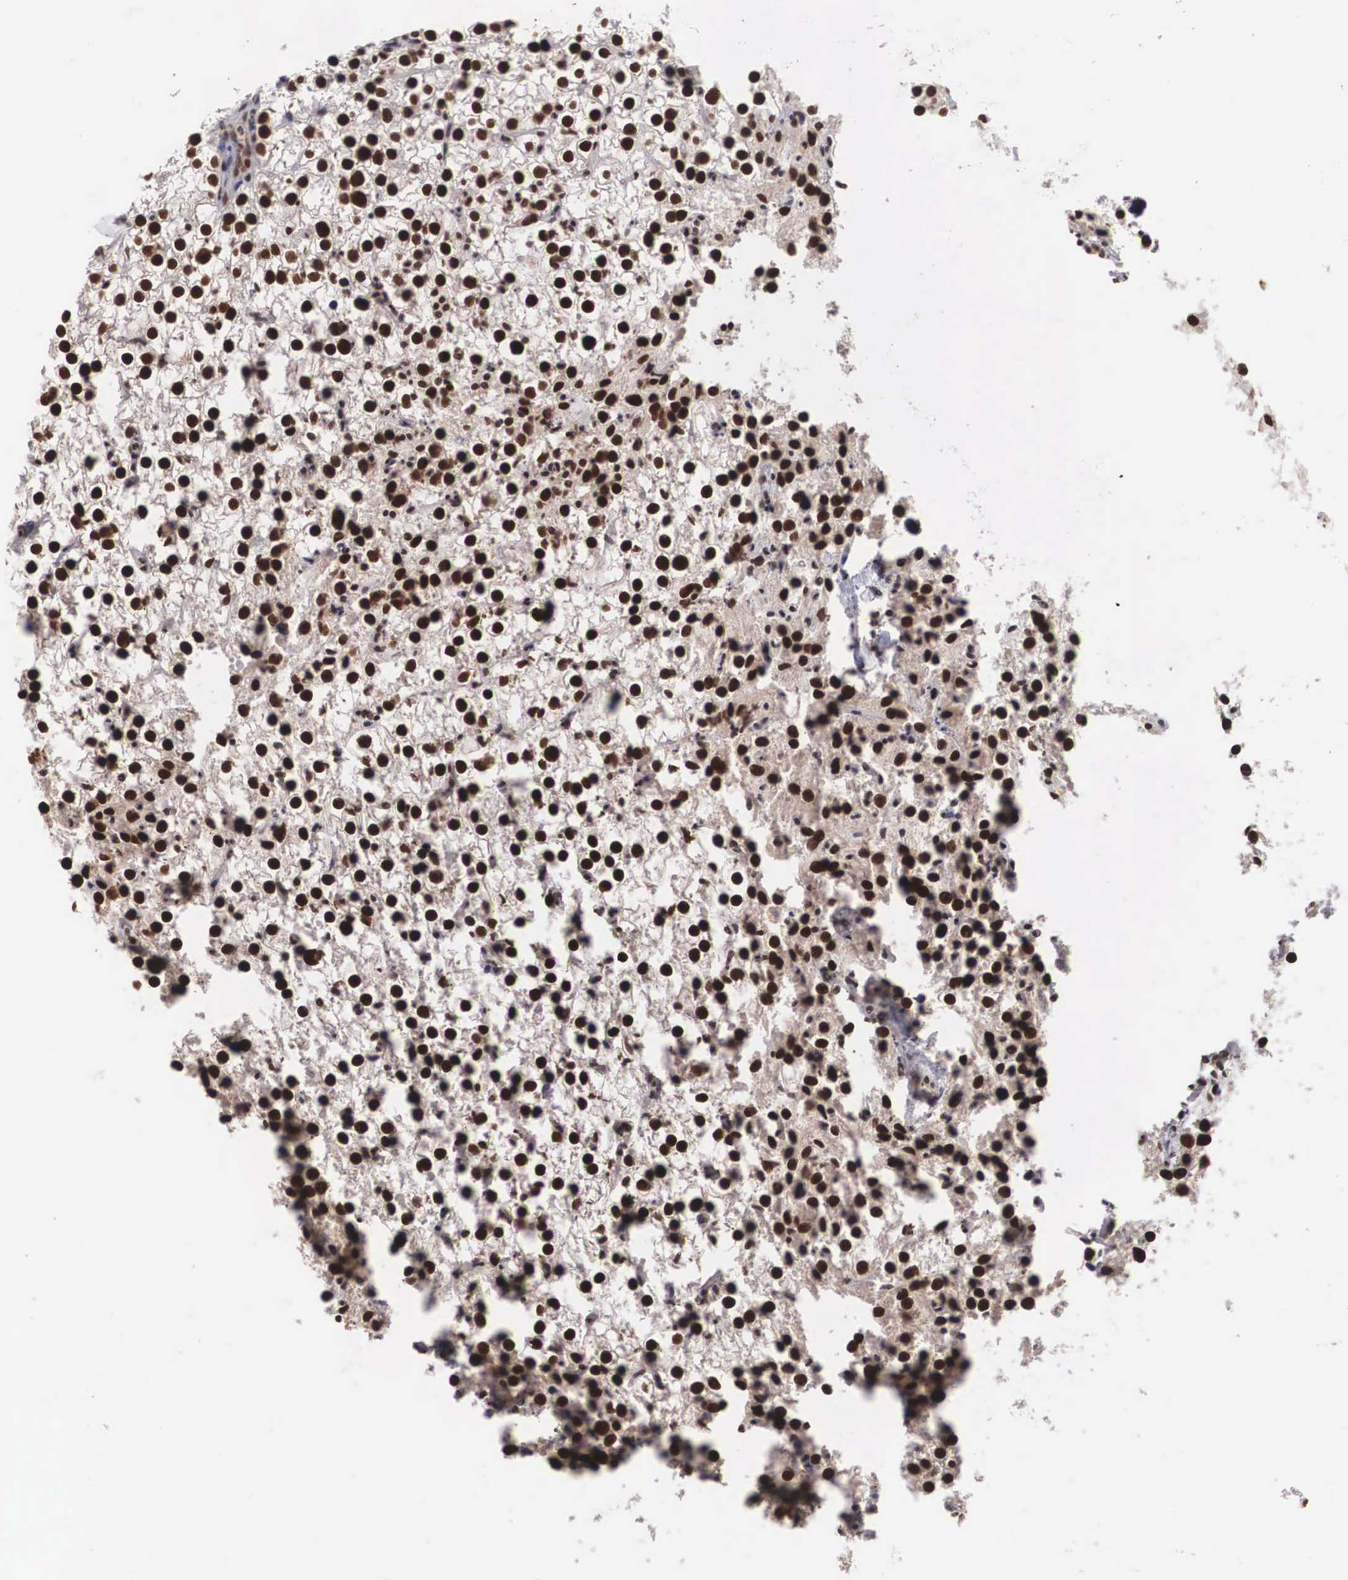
{"staining": {"intensity": "strong", "quantity": ">75%", "location": "nuclear"}, "tissue": "parathyroid gland", "cell_type": "Glandular cells", "image_type": "normal", "snomed": [{"axis": "morphology", "description": "Normal tissue, NOS"}, {"axis": "topography", "description": "Parathyroid gland"}], "caption": "Normal parathyroid gland was stained to show a protein in brown. There is high levels of strong nuclear expression in approximately >75% of glandular cells. Ihc stains the protein in brown and the nuclei are stained blue.", "gene": "HTATSF1", "patient": {"sex": "female", "age": 54}}